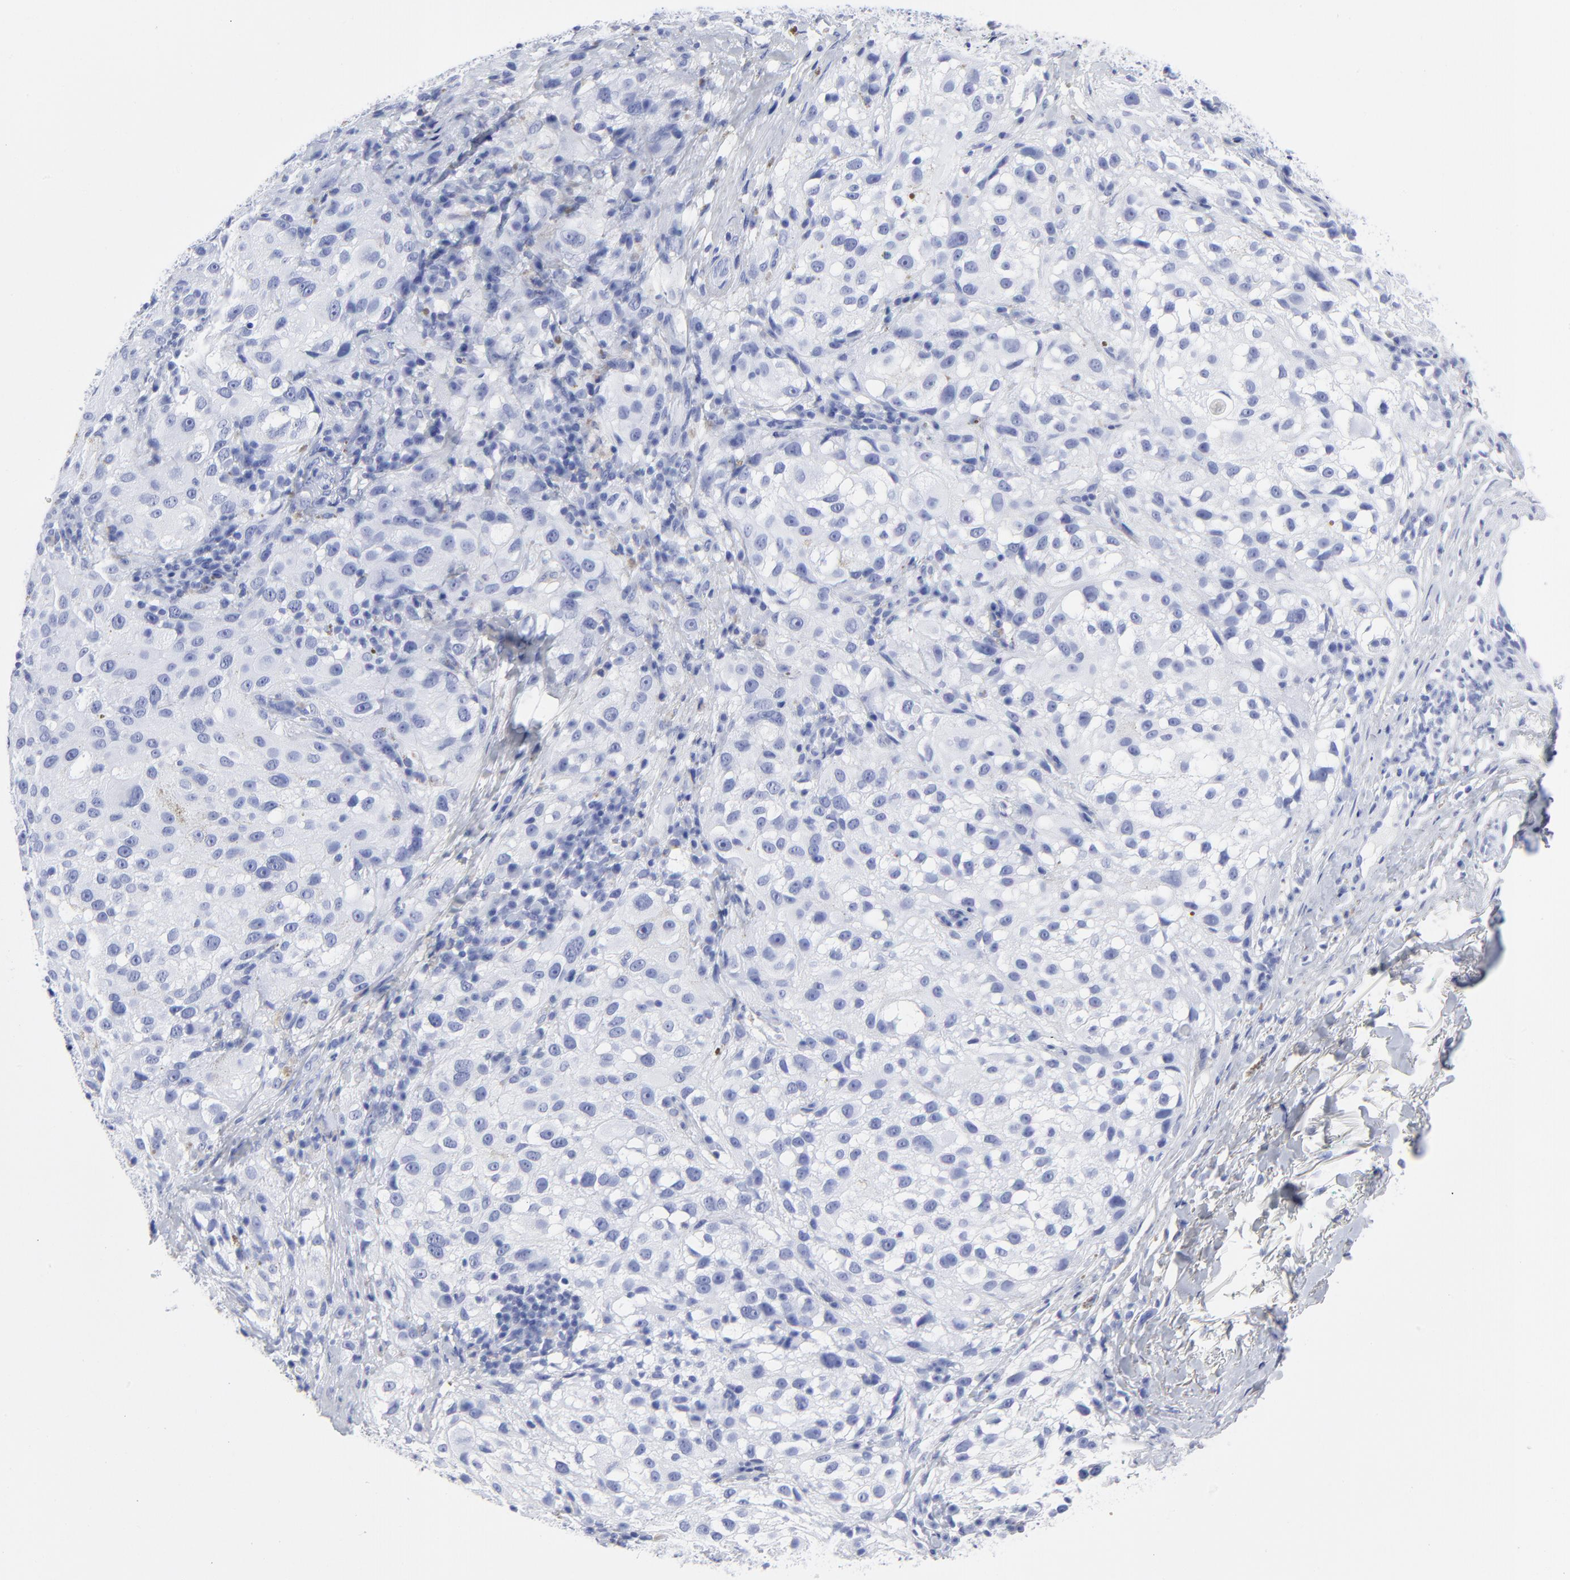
{"staining": {"intensity": "negative", "quantity": "none", "location": "none"}, "tissue": "melanoma", "cell_type": "Tumor cells", "image_type": "cancer", "snomed": [{"axis": "morphology", "description": "Necrosis, NOS"}, {"axis": "morphology", "description": "Malignant melanoma, NOS"}, {"axis": "topography", "description": "Skin"}], "caption": "An image of human melanoma is negative for staining in tumor cells. (Immunohistochemistry (ihc), brightfield microscopy, high magnification).", "gene": "DCN", "patient": {"sex": "female", "age": 87}}